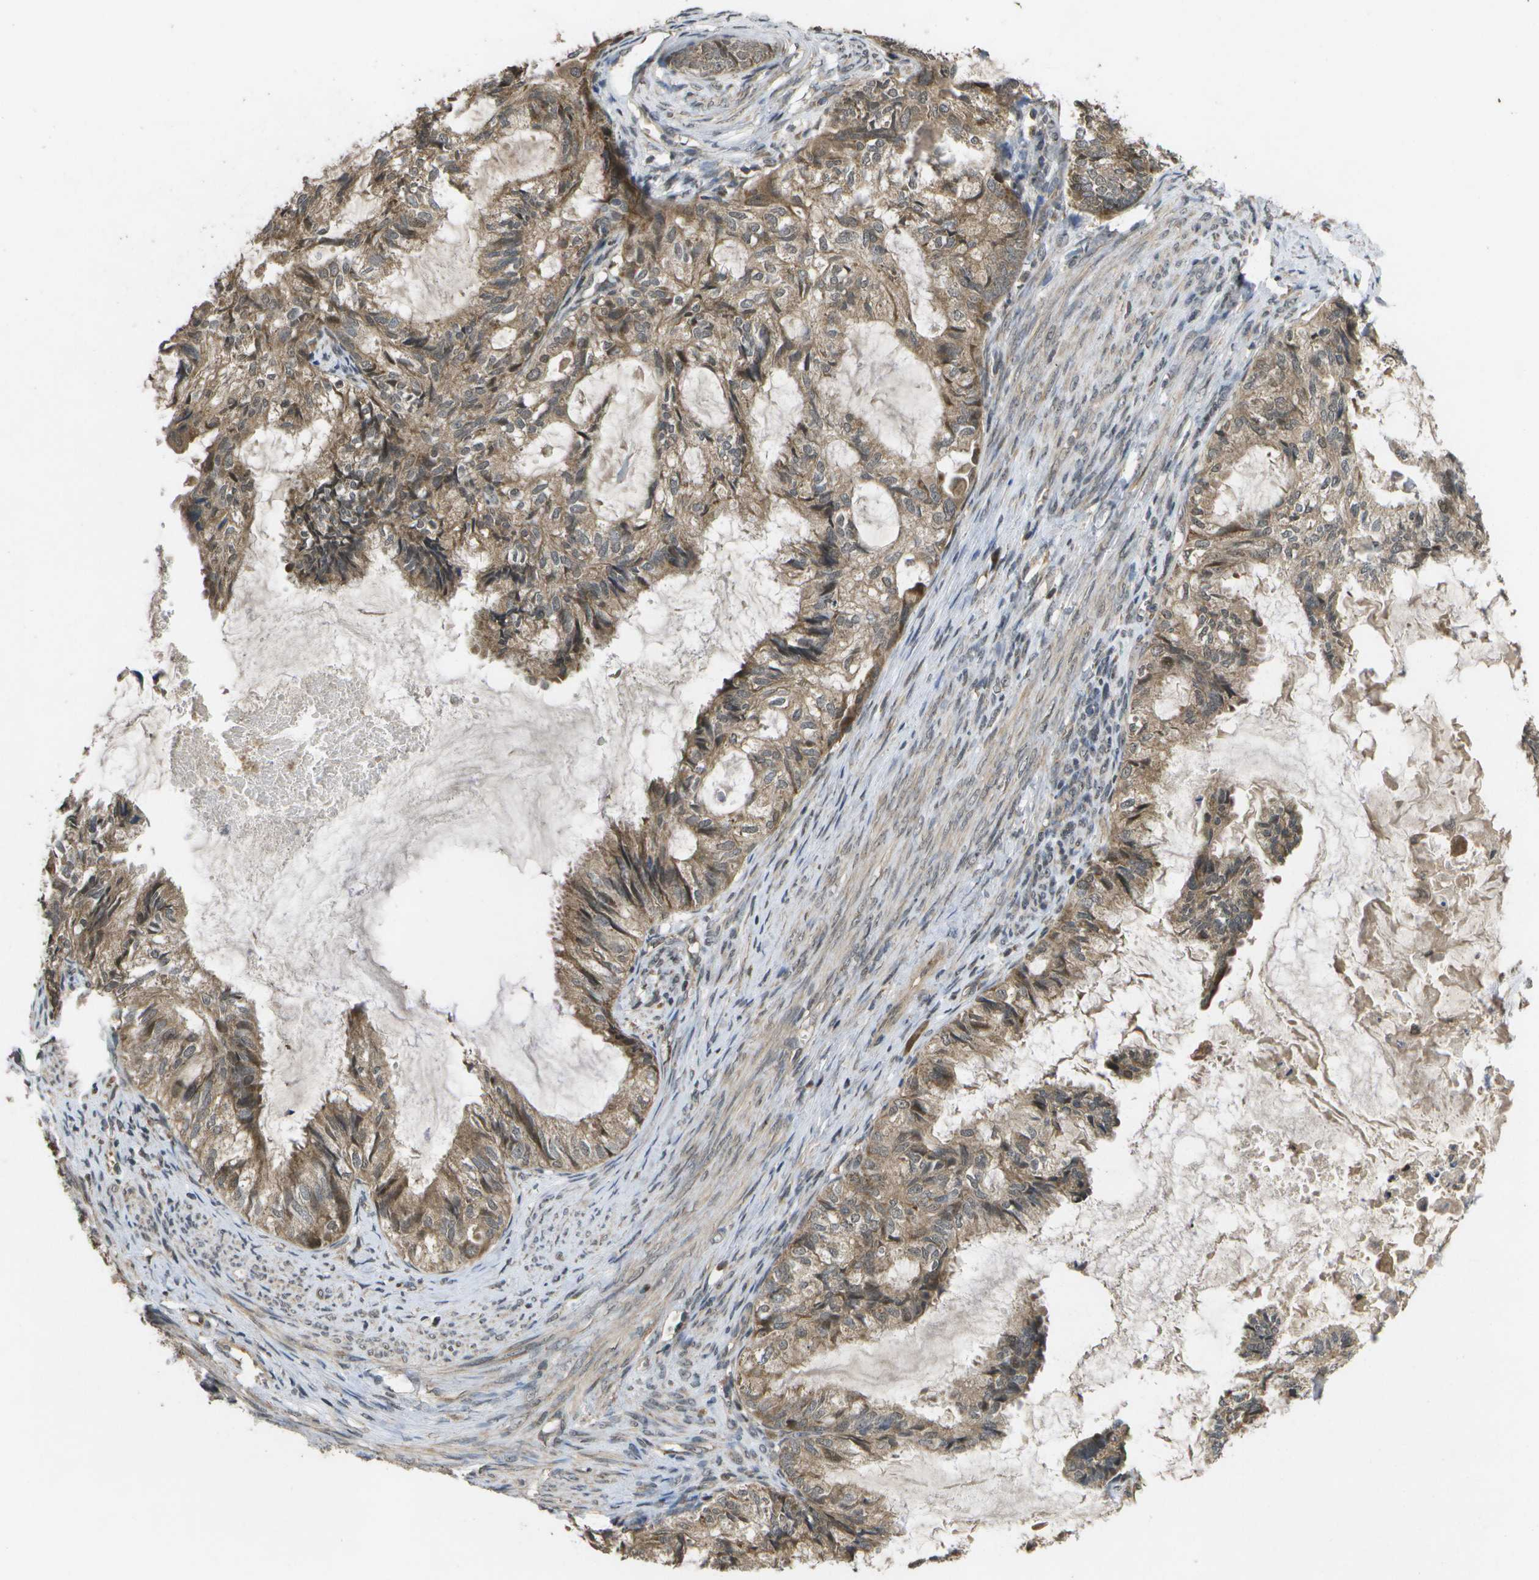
{"staining": {"intensity": "moderate", "quantity": ">75%", "location": "cytoplasmic/membranous"}, "tissue": "cervical cancer", "cell_type": "Tumor cells", "image_type": "cancer", "snomed": [{"axis": "morphology", "description": "Normal tissue, NOS"}, {"axis": "morphology", "description": "Adenocarcinoma, NOS"}, {"axis": "topography", "description": "Cervix"}, {"axis": "topography", "description": "Endometrium"}], "caption": "Immunohistochemical staining of cervical cancer (adenocarcinoma) reveals medium levels of moderate cytoplasmic/membranous expression in approximately >75% of tumor cells. (brown staining indicates protein expression, while blue staining denotes nuclei).", "gene": "ALAS1", "patient": {"sex": "female", "age": 86}}